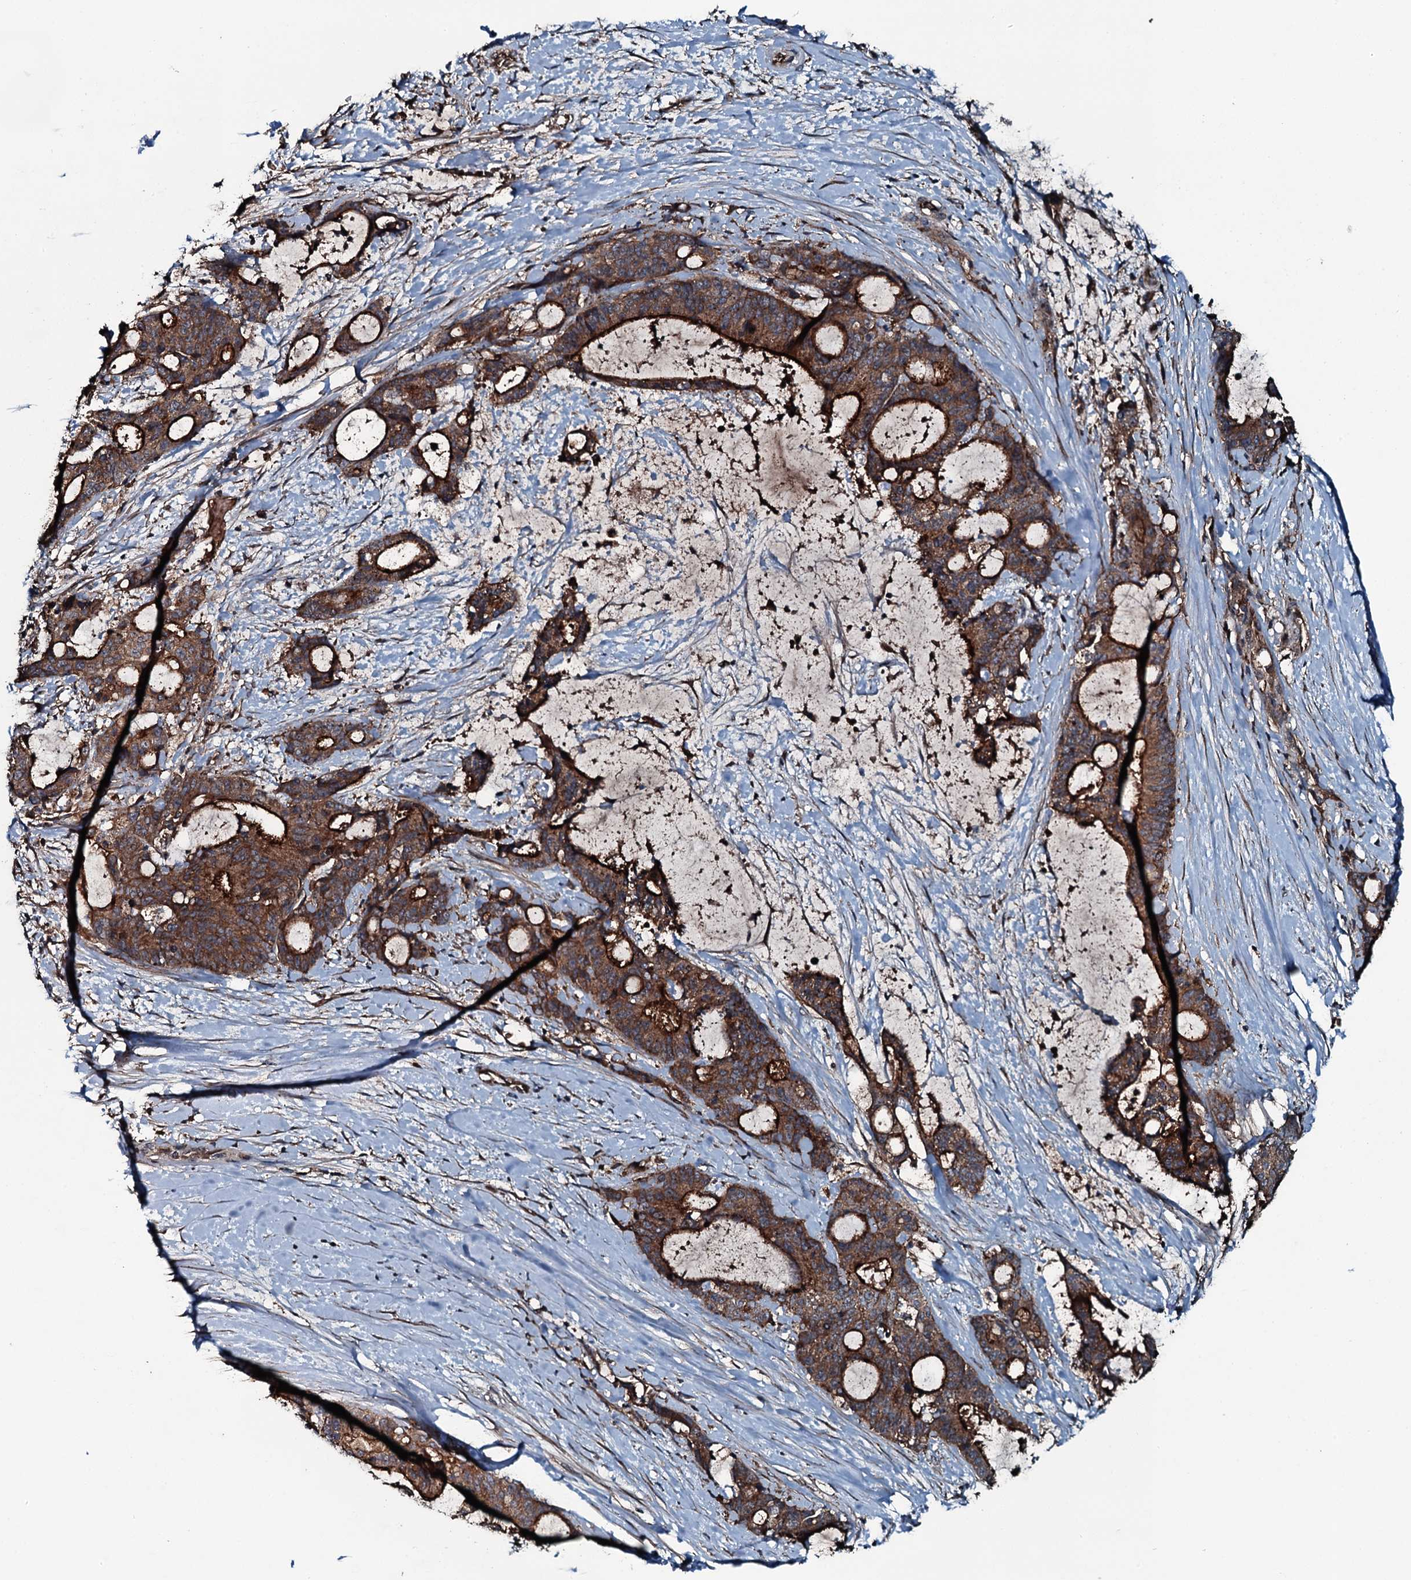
{"staining": {"intensity": "strong", "quantity": ">75%", "location": "cytoplasmic/membranous"}, "tissue": "liver cancer", "cell_type": "Tumor cells", "image_type": "cancer", "snomed": [{"axis": "morphology", "description": "Normal tissue, NOS"}, {"axis": "morphology", "description": "Cholangiocarcinoma"}, {"axis": "topography", "description": "Liver"}, {"axis": "topography", "description": "Peripheral nerve tissue"}], "caption": "Protein analysis of liver cholangiocarcinoma tissue reveals strong cytoplasmic/membranous staining in approximately >75% of tumor cells. (DAB (3,3'-diaminobenzidine) IHC, brown staining for protein, blue staining for nuclei).", "gene": "TRIM7", "patient": {"sex": "female", "age": 73}}